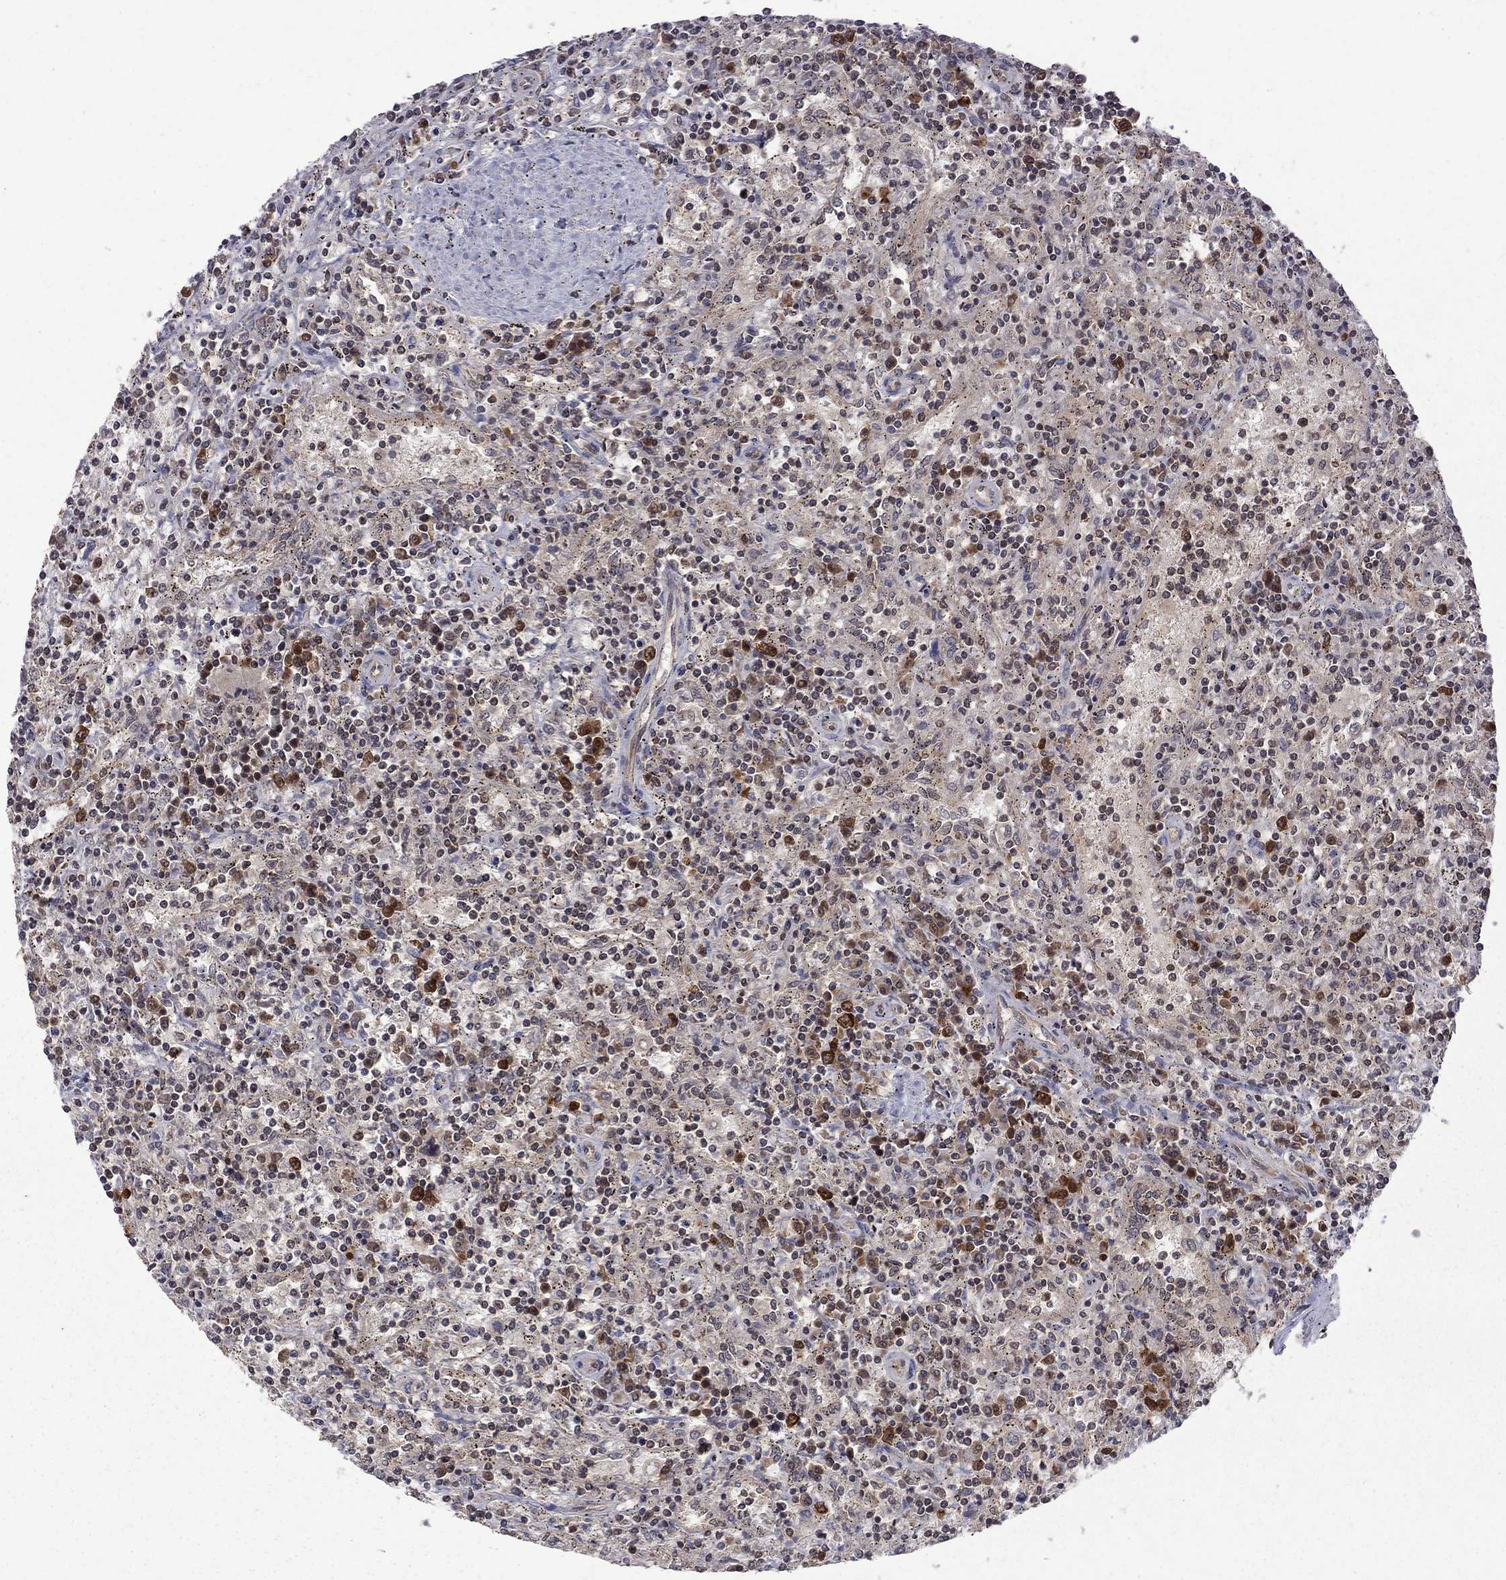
{"staining": {"intensity": "strong", "quantity": "<25%", "location": "cytoplasmic/membranous"}, "tissue": "lymphoma", "cell_type": "Tumor cells", "image_type": "cancer", "snomed": [{"axis": "morphology", "description": "Malignant lymphoma, non-Hodgkin's type, Low grade"}, {"axis": "topography", "description": "Spleen"}], "caption": "Strong cytoplasmic/membranous positivity for a protein is identified in approximately <25% of tumor cells of malignant lymphoma, non-Hodgkin's type (low-grade) using immunohistochemistry.", "gene": "NAA50", "patient": {"sex": "male", "age": 62}}